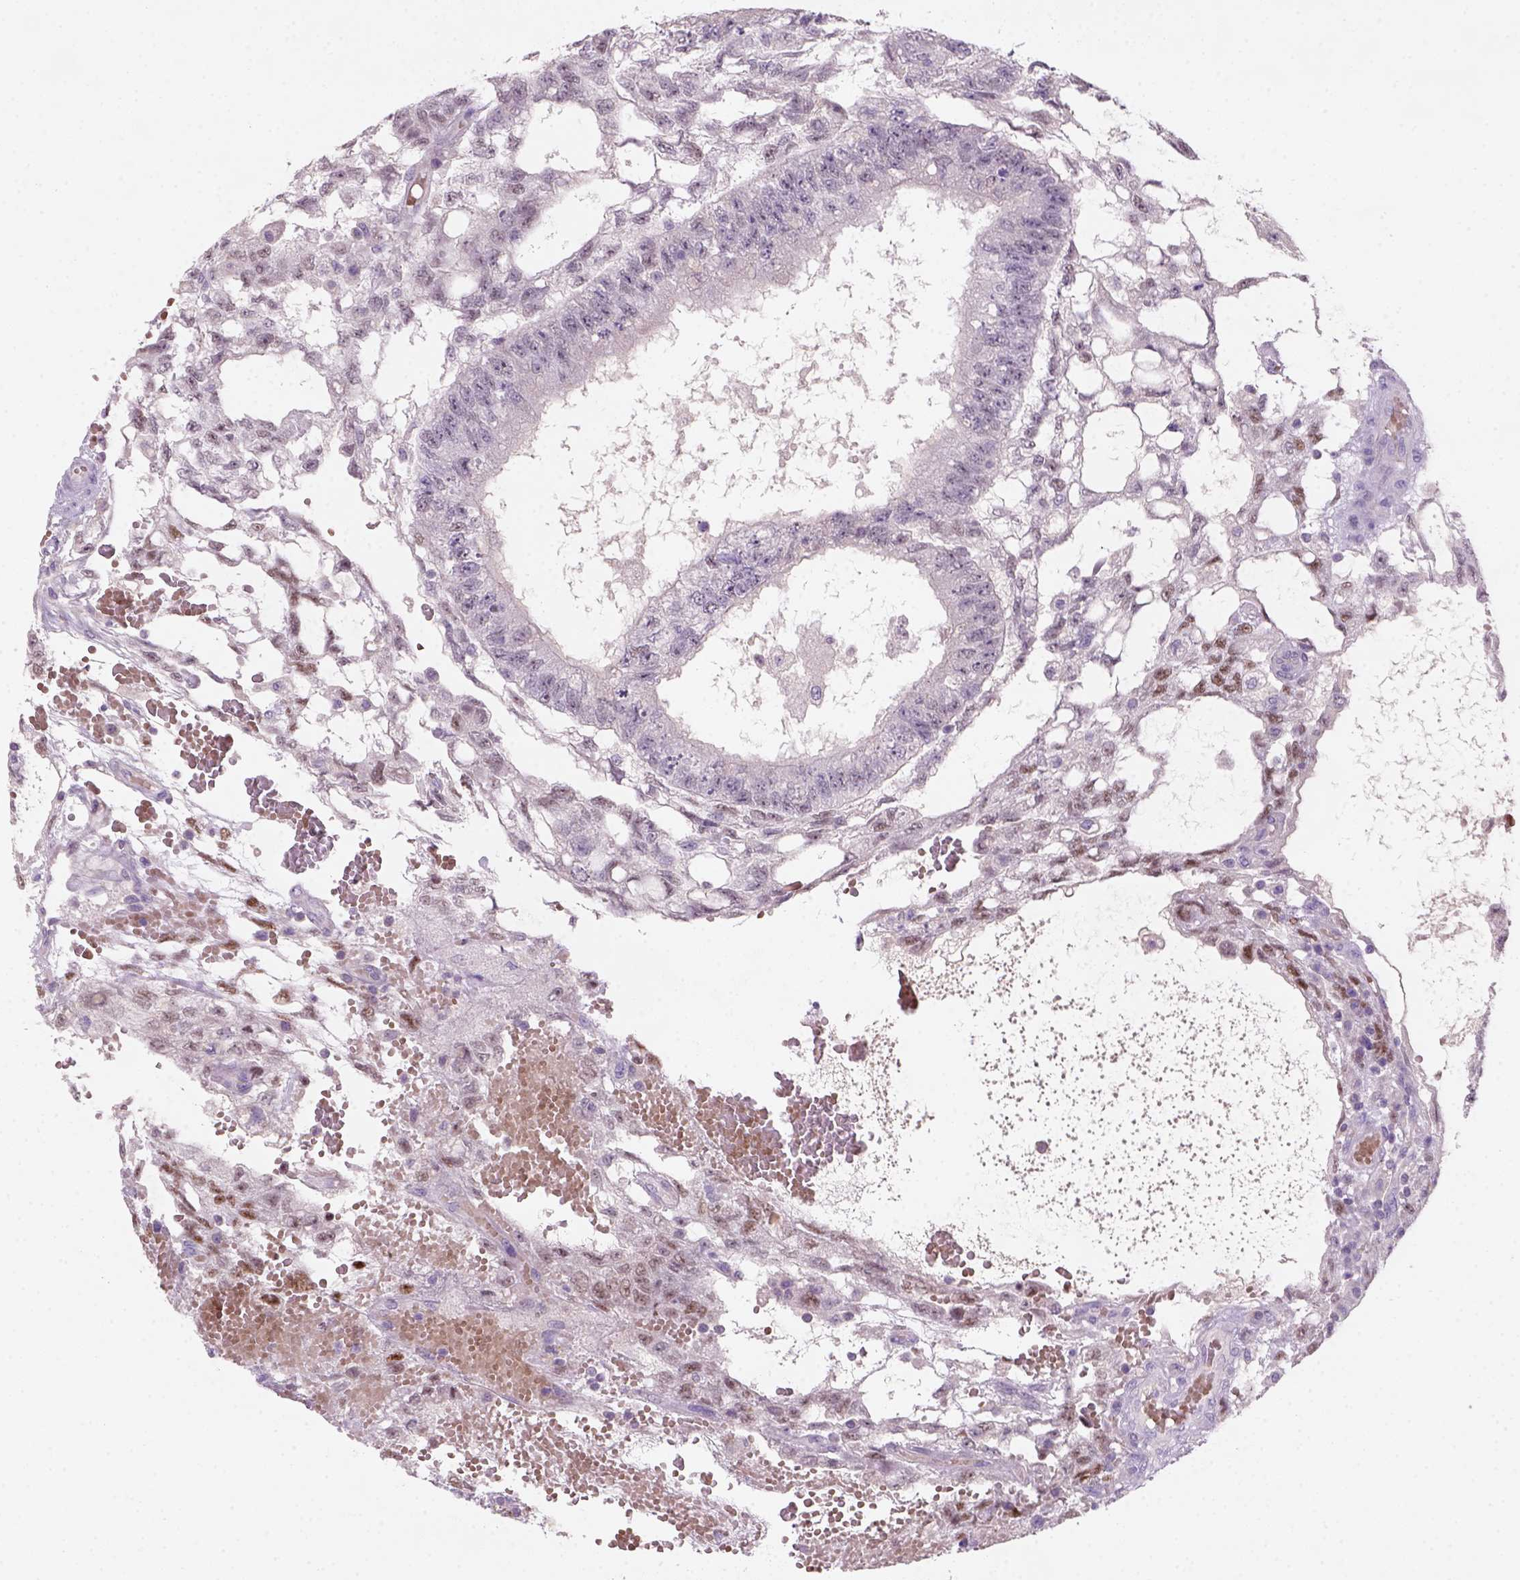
{"staining": {"intensity": "moderate", "quantity": "<25%", "location": "nuclear"}, "tissue": "testis cancer", "cell_type": "Tumor cells", "image_type": "cancer", "snomed": [{"axis": "morphology", "description": "Carcinoma, Embryonal, NOS"}, {"axis": "topography", "description": "Testis"}], "caption": "DAB (3,3'-diaminobenzidine) immunohistochemical staining of human testis cancer (embryonal carcinoma) displays moderate nuclear protein expression in approximately <25% of tumor cells.", "gene": "ZMAT4", "patient": {"sex": "male", "age": 32}}